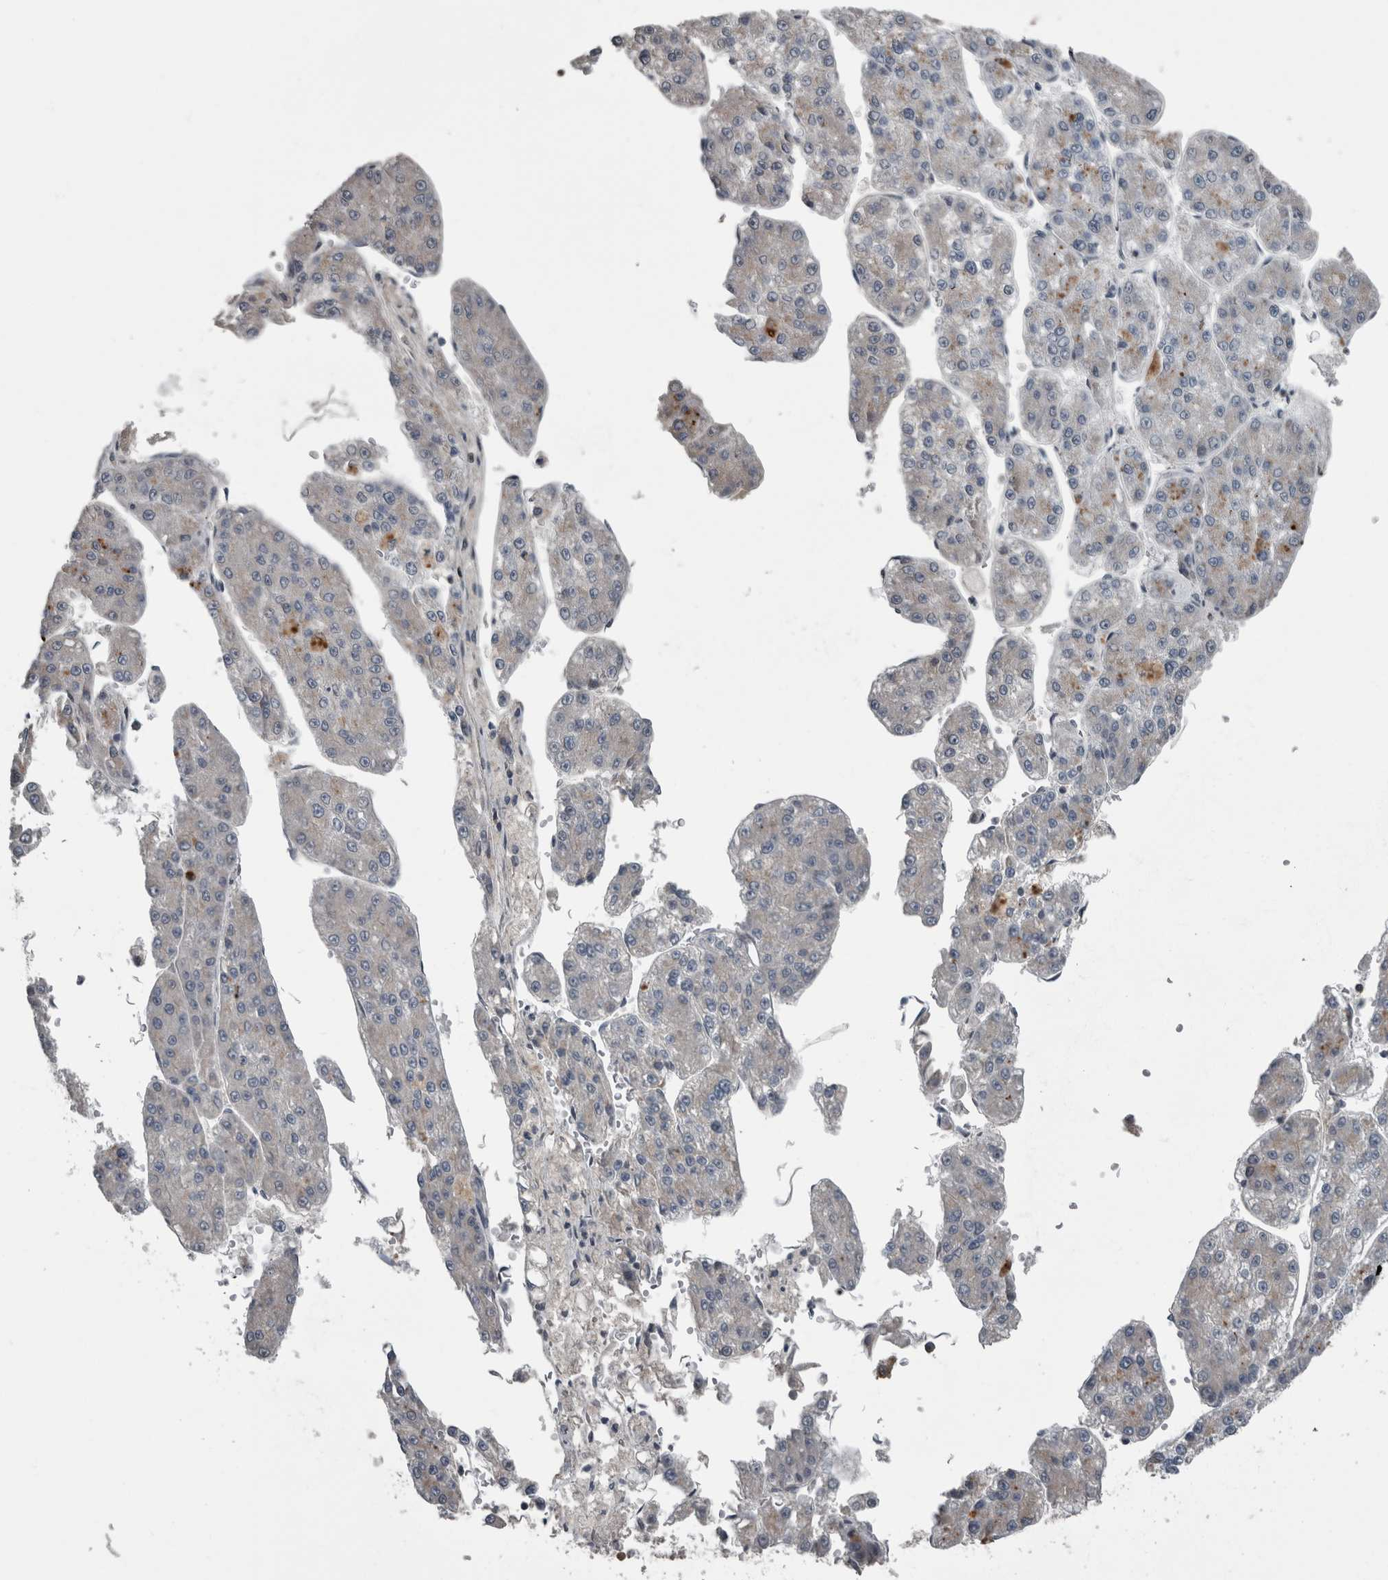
{"staining": {"intensity": "negative", "quantity": "none", "location": "none"}, "tissue": "liver cancer", "cell_type": "Tumor cells", "image_type": "cancer", "snomed": [{"axis": "morphology", "description": "Carcinoma, Hepatocellular, NOS"}, {"axis": "topography", "description": "Liver"}], "caption": "Liver cancer (hepatocellular carcinoma) stained for a protein using IHC shows no expression tumor cells.", "gene": "ZBTB21", "patient": {"sex": "female", "age": 73}}